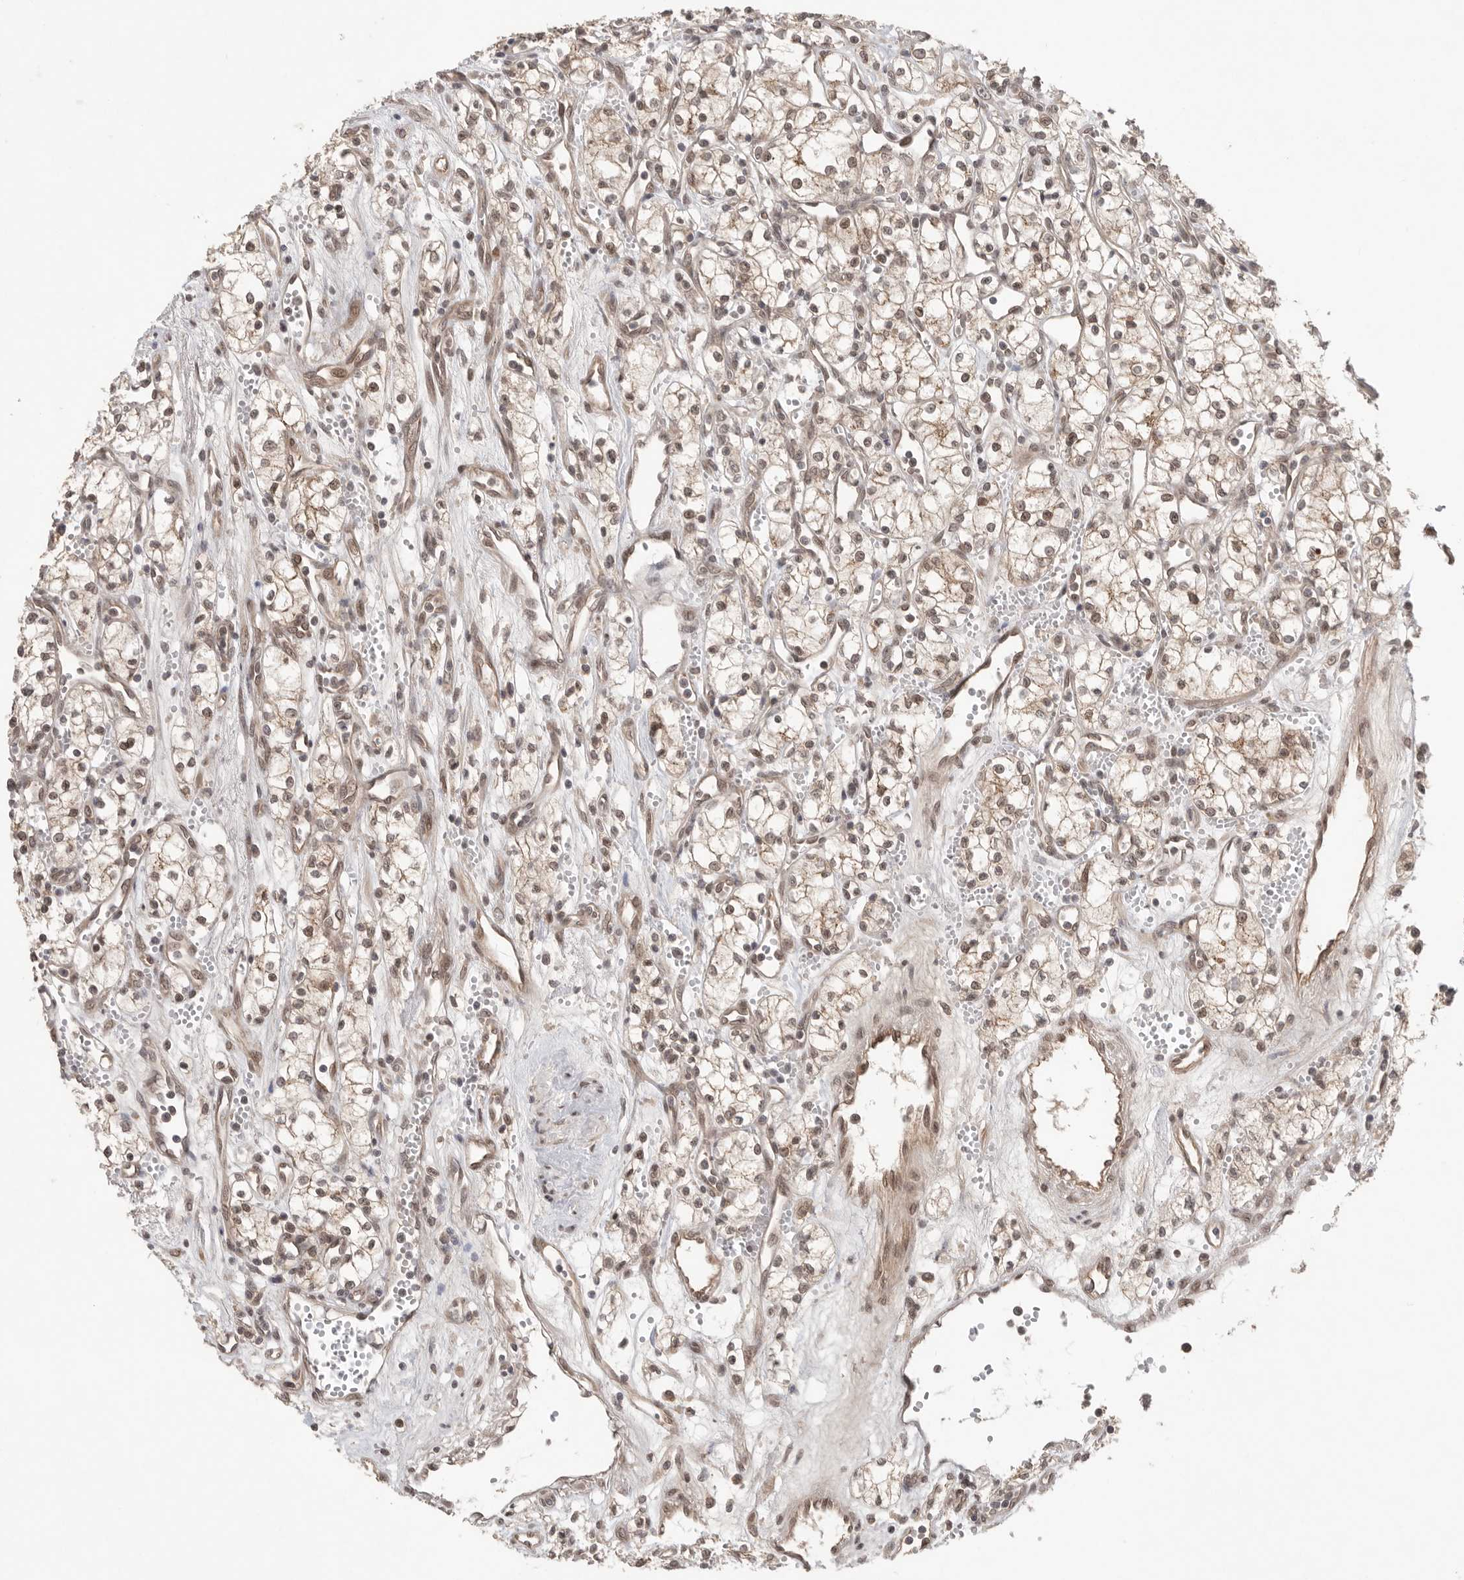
{"staining": {"intensity": "weak", "quantity": ">75%", "location": "nuclear"}, "tissue": "renal cancer", "cell_type": "Tumor cells", "image_type": "cancer", "snomed": [{"axis": "morphology", "description": "Adenocarcinoma, NOS"}, {"axis": "topography", "description": "Kidney"}], "caption": "Protein analysis of adenocarcinoma (renal) tissue demonstrates weak nuclear positivity in about >75% of tumor cells.", "gene": "LEMD3", "patient": {"sex": "male", "age": 59}}